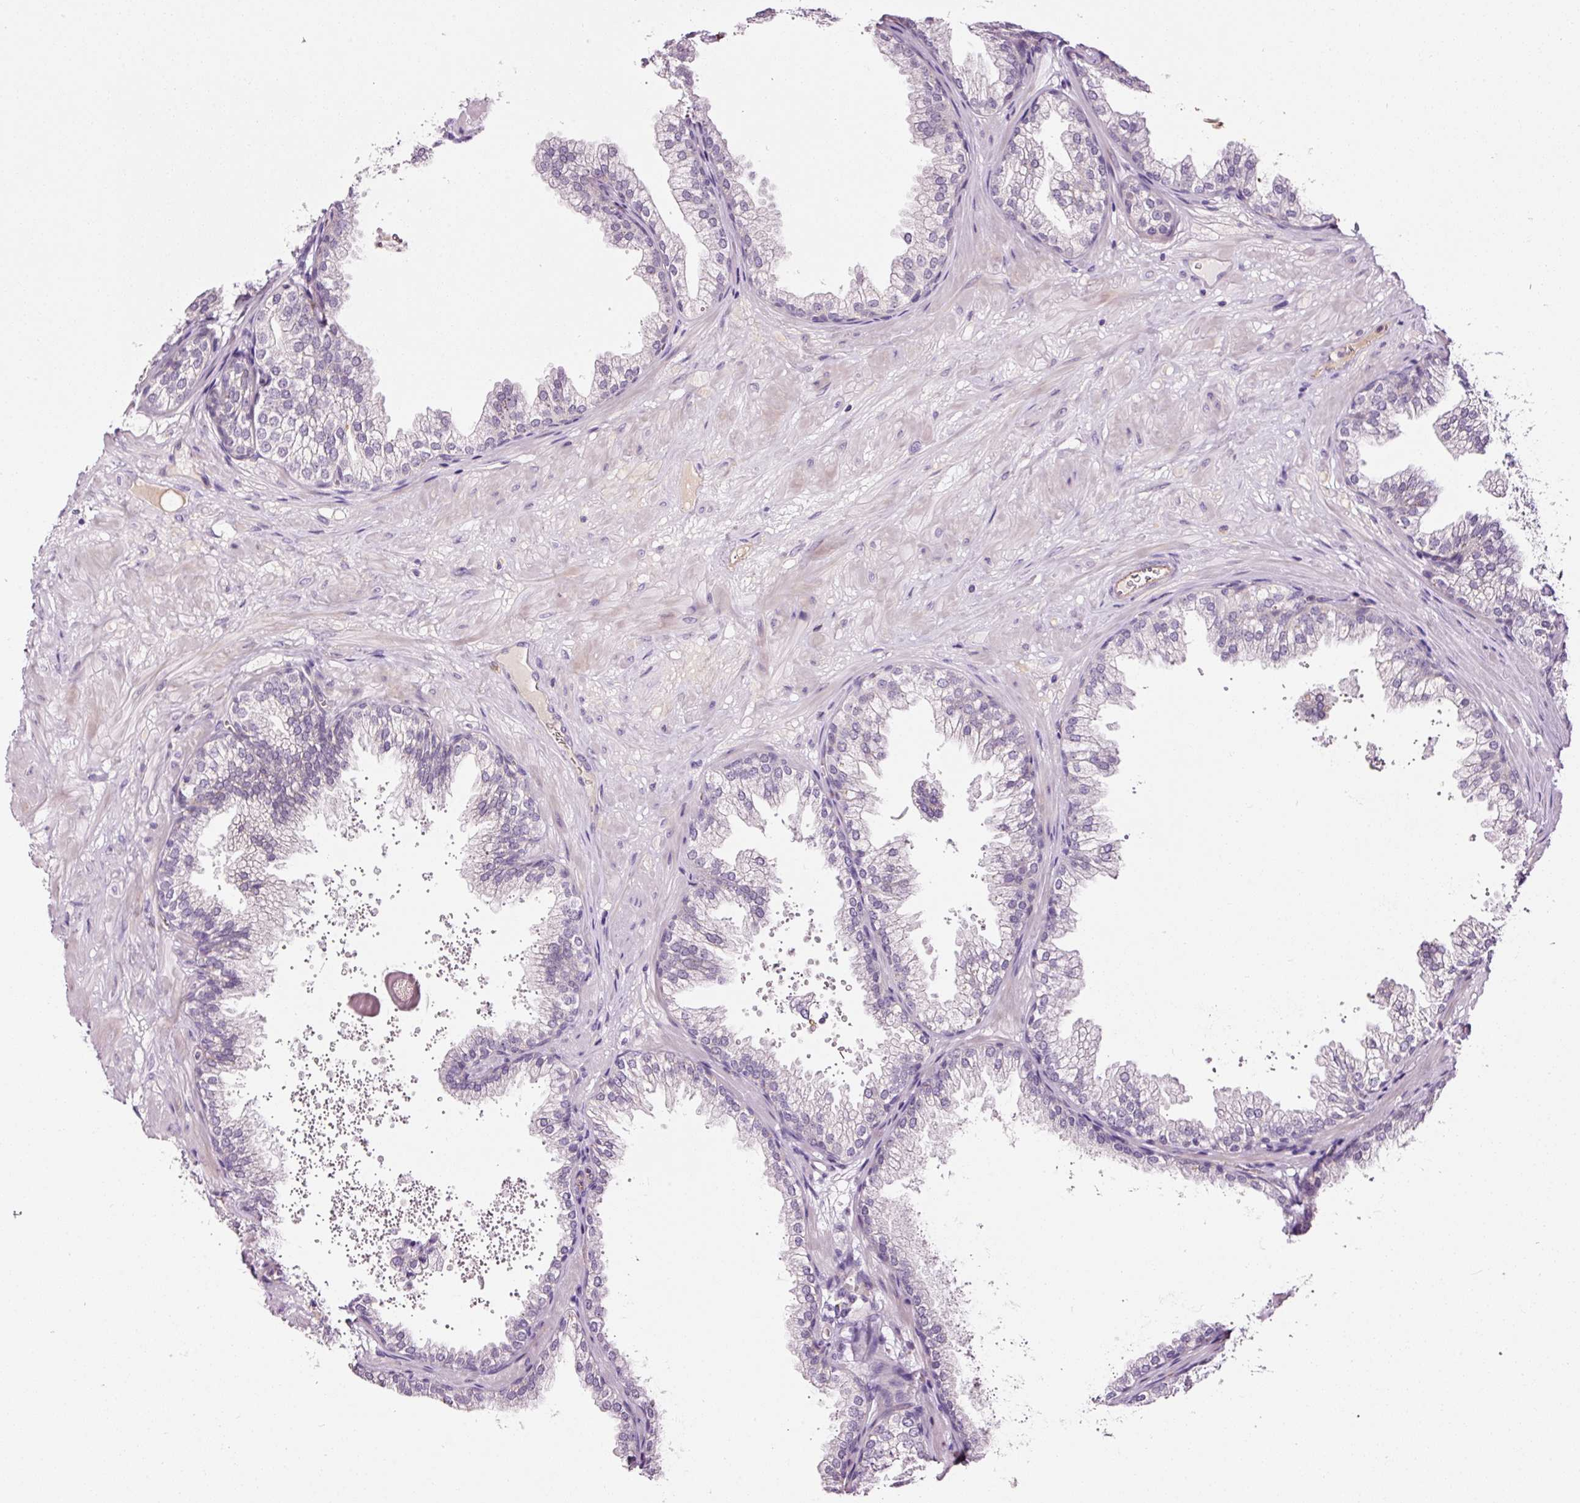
{"staining": {"intensity": "negative", "quantity": "none", "location": "none"}, "tissue": "prostate", "cell_type": "Glandular cells", "image_type": "normal", "snomed": [{"axis": "morphology", "description": "Normal tissue, NOS"}, {"axis": "topography", "description": "Prostate"}], "caption": "Human prostate stained for a protein using immunohistochemistry (IHC) displays no expression in glandular cells.", "gene": "ABCB4", "patient": {"sex": "male", "age": 37}}